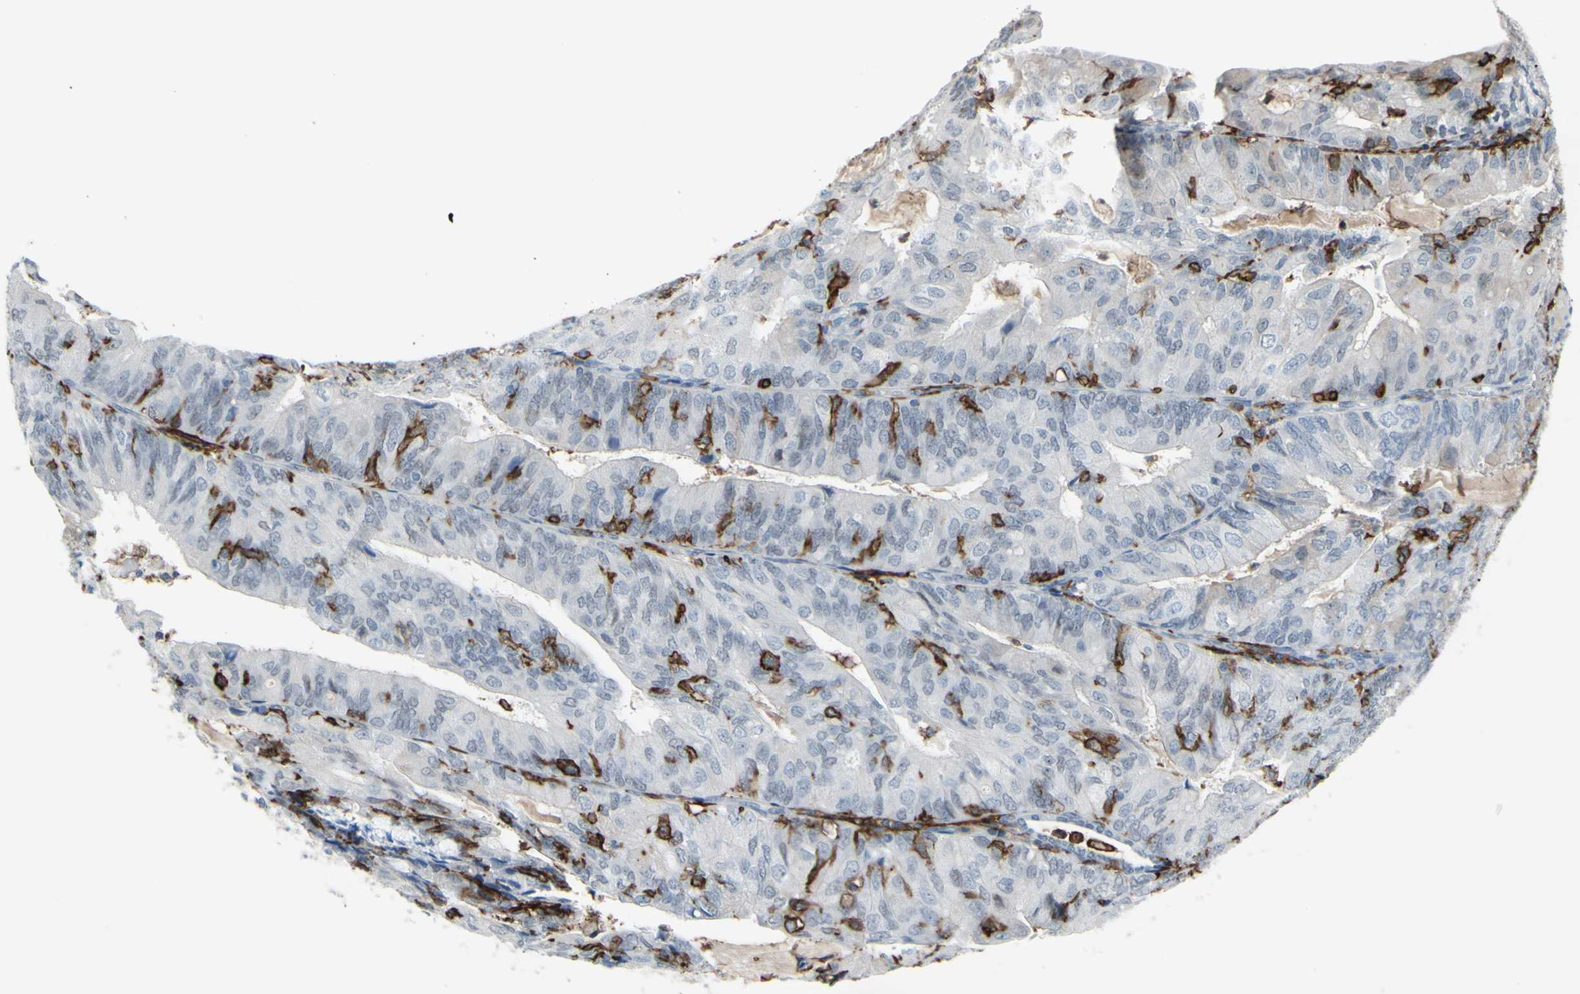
{"staining": {"intensity": "negative", "quantity": "none", "location": "none"}, "tissue": "endometrial cancer", "cell_type": "Tumor cells", "image_type": "cancer", "snomed": [{"axis": "morphology", "description": "Adenocarcinoma, NOS"}, {"axis": "topography", "description": "Endometrium"}], "caption": "Tumor cells show no significant protein positivity in adenocarcinoma (endometrial).", "gene": "FCGR2A", "patient": {"sex": "female", "age": 81}}